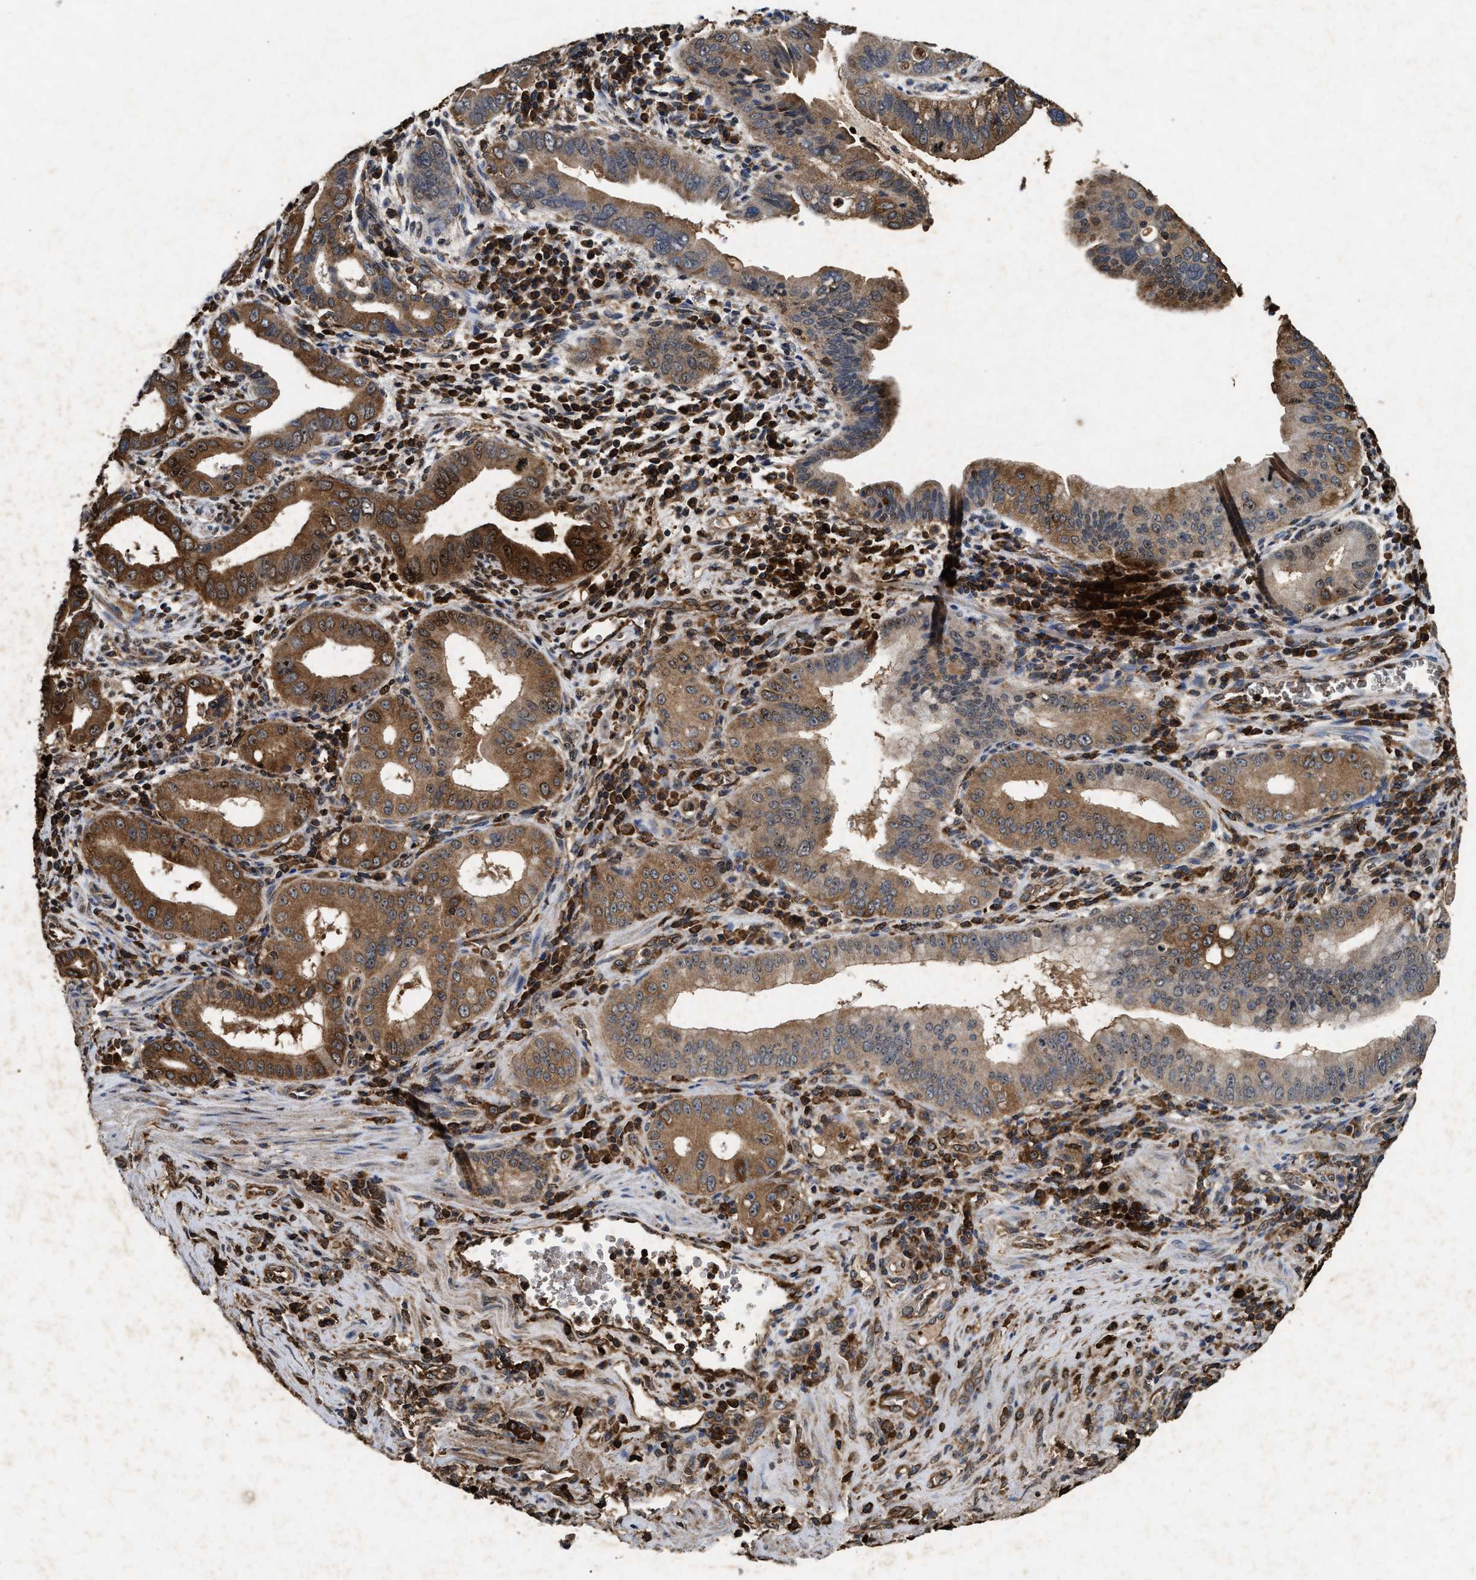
{"staining": {"intensity": "moderate", "quantity": ">75%", "location": "cytoplasmic/membranous,nuclear"}, "tissue": "pancreatic cancer", "cell_type": "Tumor cells", "image_type": "cancer", "snomed": [{"axis": "morphology", "description": "Normal tissue, NOS"}, {"axis": "topography", "description": "Lymph node"}], "caption": "Tumor cells display medium levels of moderate cytoplasmic/membranous and nuclear staining in approximately >75% of cells in human pancreatic cancer. (DAB = brown stain, brightfield microscopy at high magnification).", "gene": "PDAP1", "patient": {"sex": "male", "age": 50}}